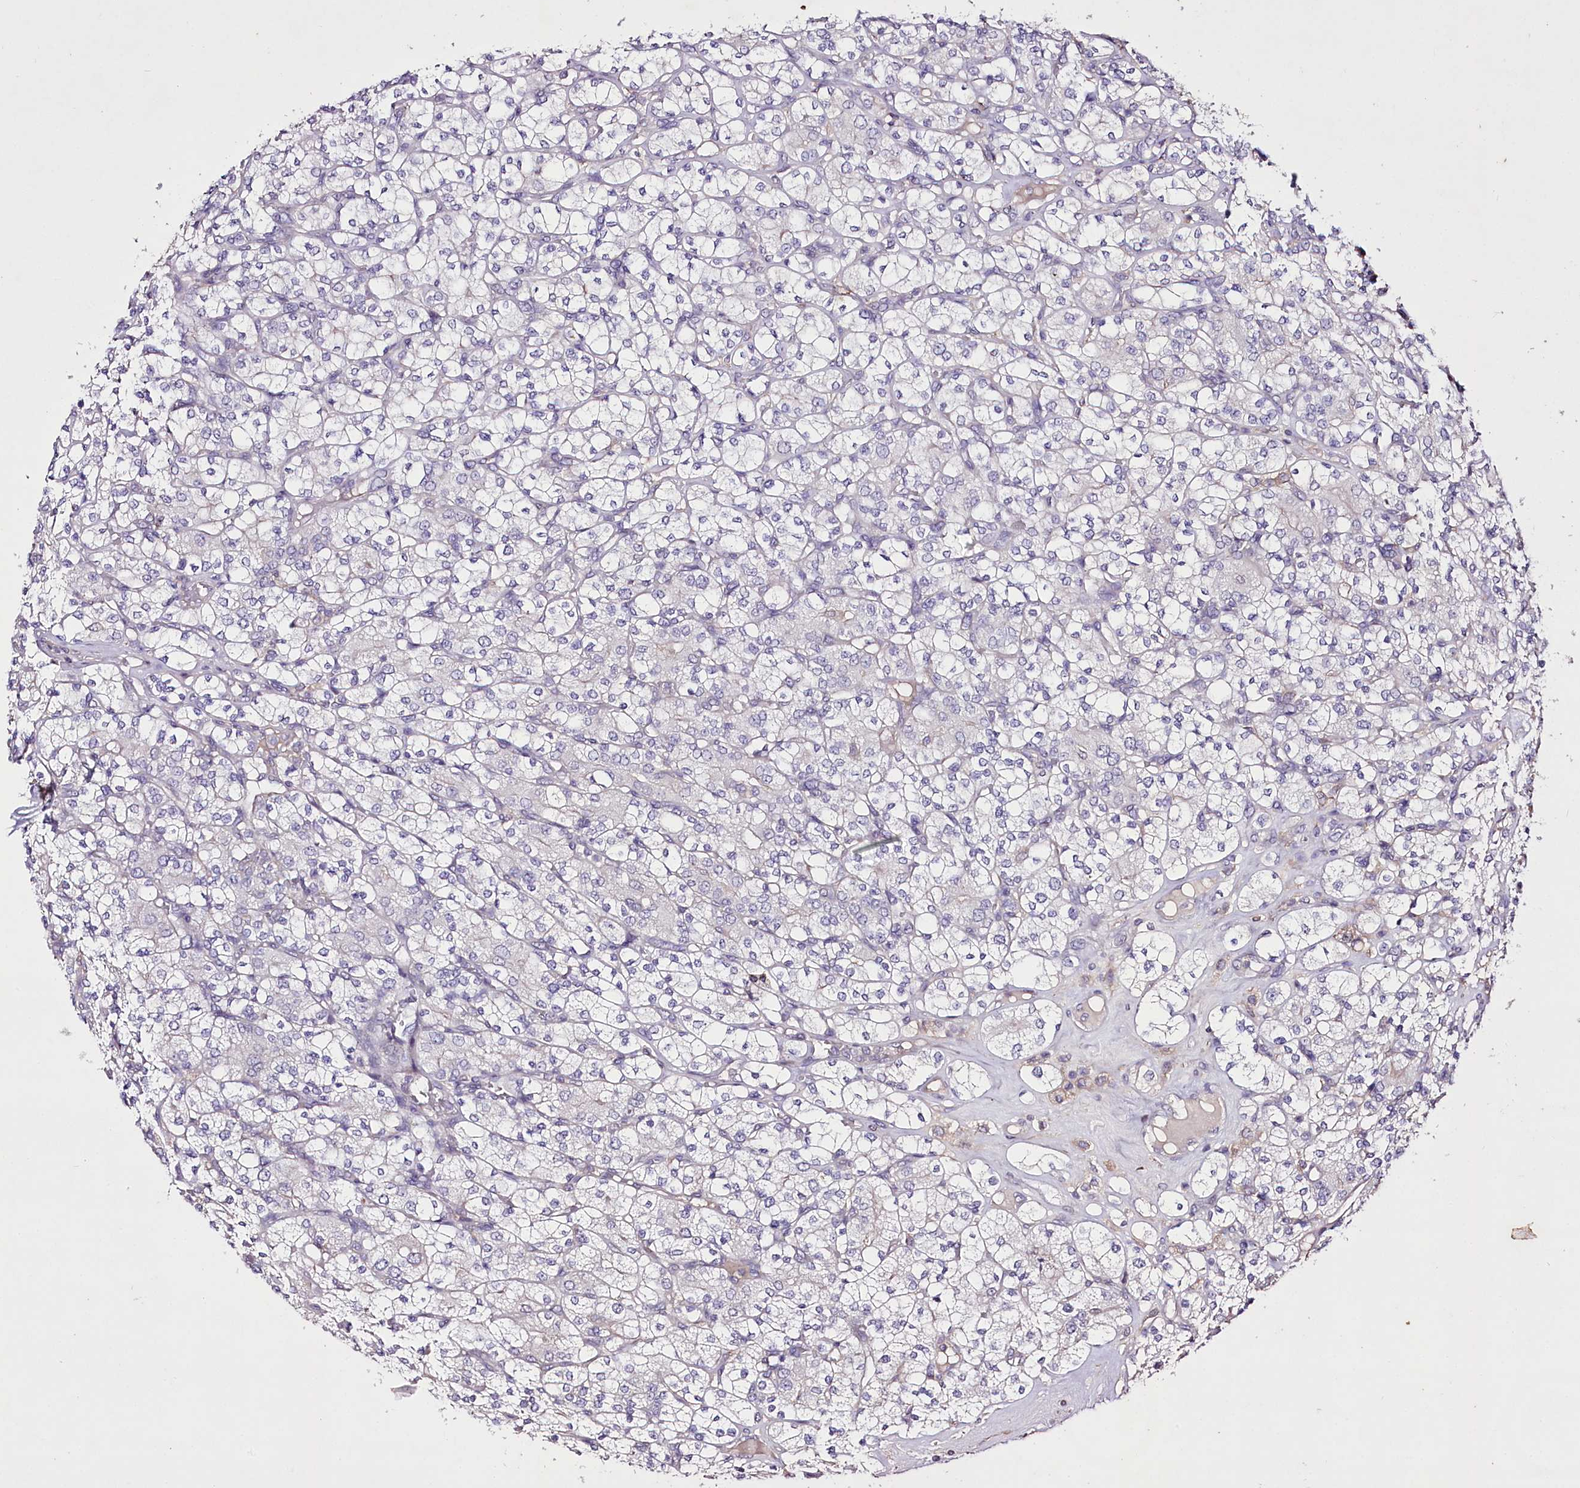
{"staining": {"intensity": "negative", "quantity": "none", "location": "none"}, "tissue": "renal cancer", "cell_type": "Tumor cells", "image_type": "cancer", "snomed": [{"axis": "morphology", "description": "Adenocarcinoma, NOS"}, {"axis": "topography", "description": "Kidney"}], "caption": "The immunohistochemistry micrograph has no significant expression in tumor cells of renal cancer (adenocarcinoma) tissue.", "gene": "ENPP1", "patient": {"sex": "male", "age": 77}}